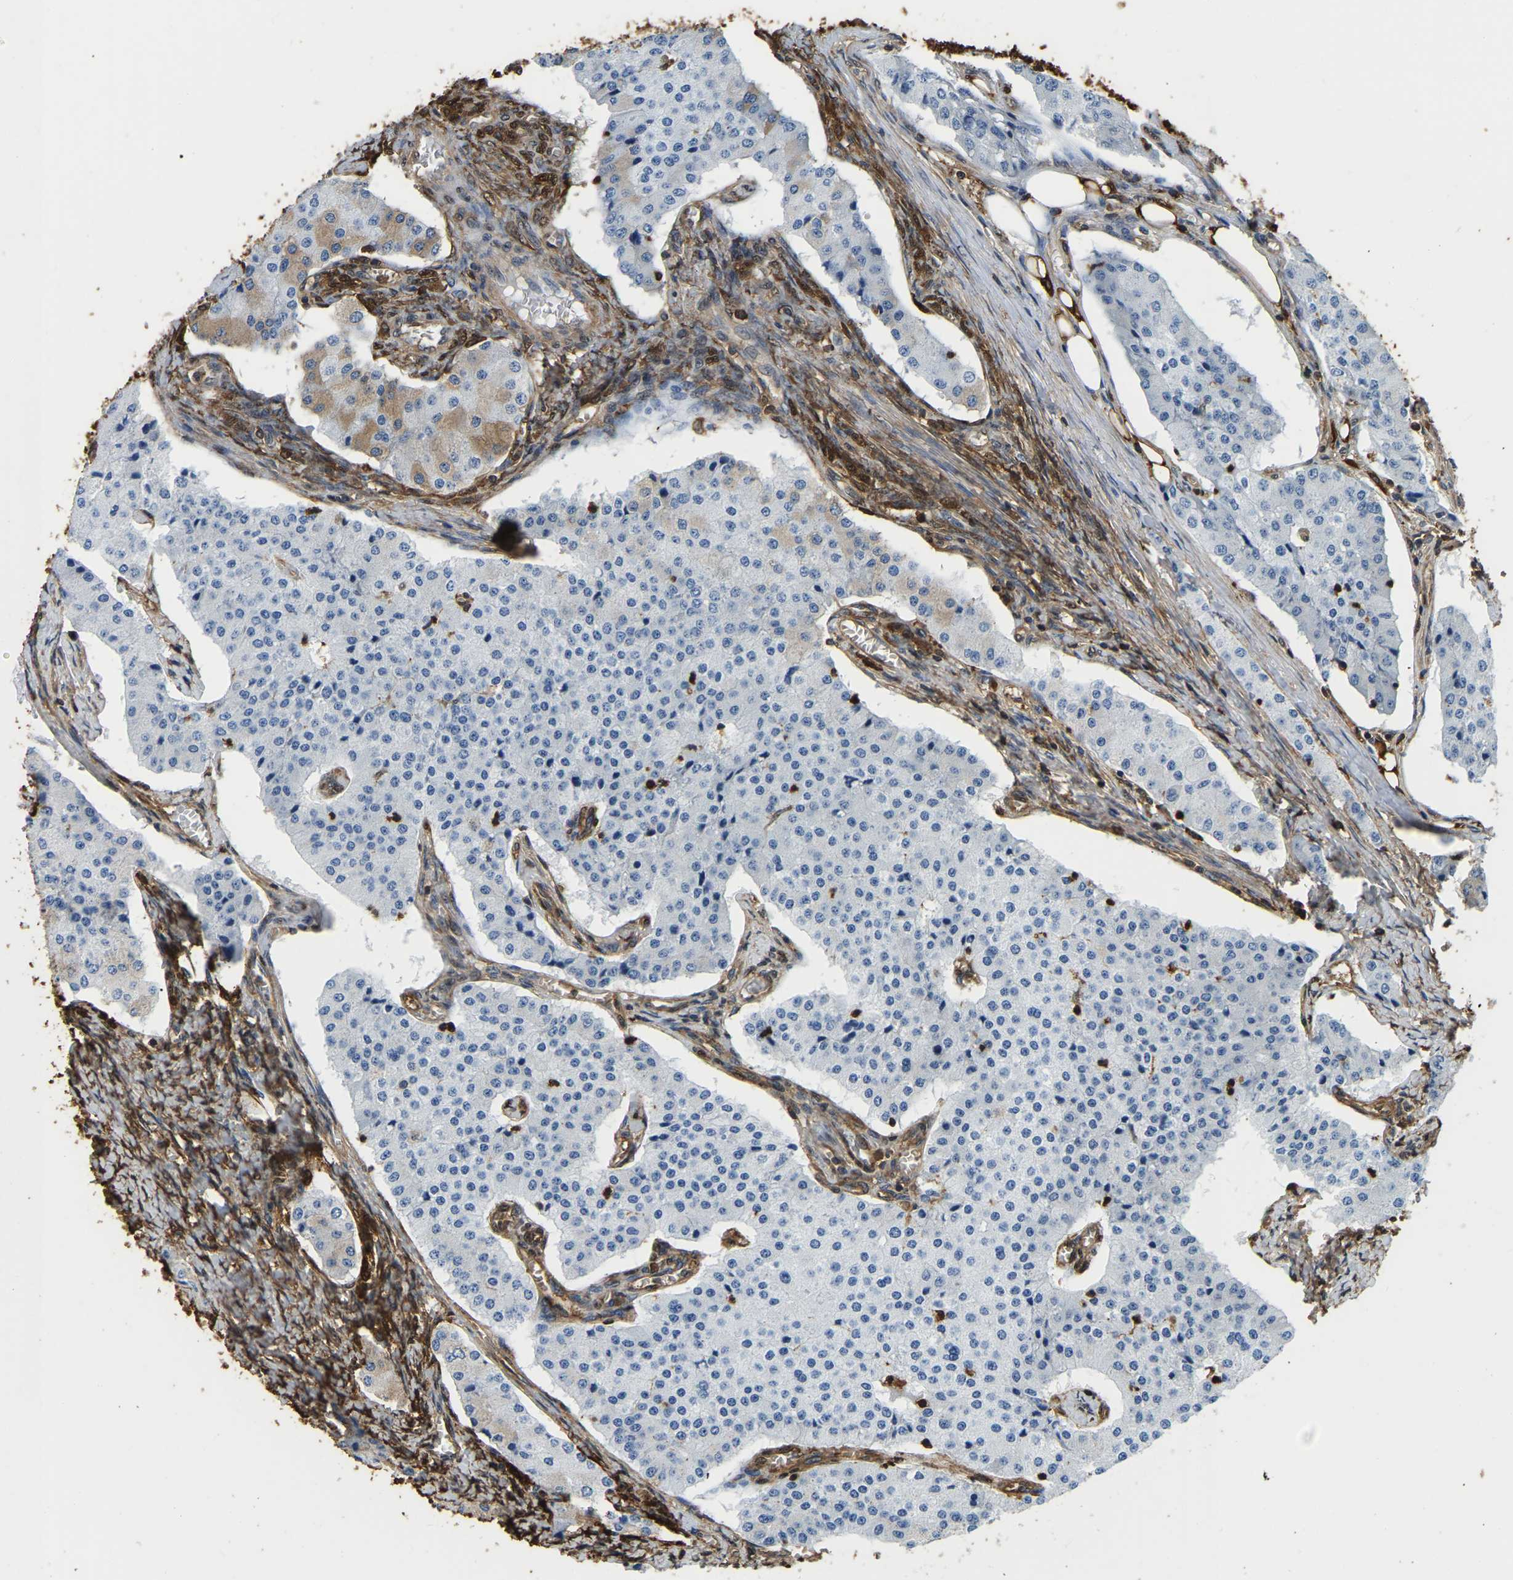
{"staining": {"intensity": "negative", "quantity": "none", "location": "none"}, "tissue": "carcinoid", "cell_type": "Tumor cells", "image_type": "cancer", "snomed": [{"axis": "morphology", "description": "Carcinoid, malignant, NOS"}, {"axis": "topography", "description": "Colon"}], "caption": "Micrograph shows no significant protein positivity in tumor cells of carcinoid.", "gene": "LDHB", "patient": {"sex": "female", "age": 52}}